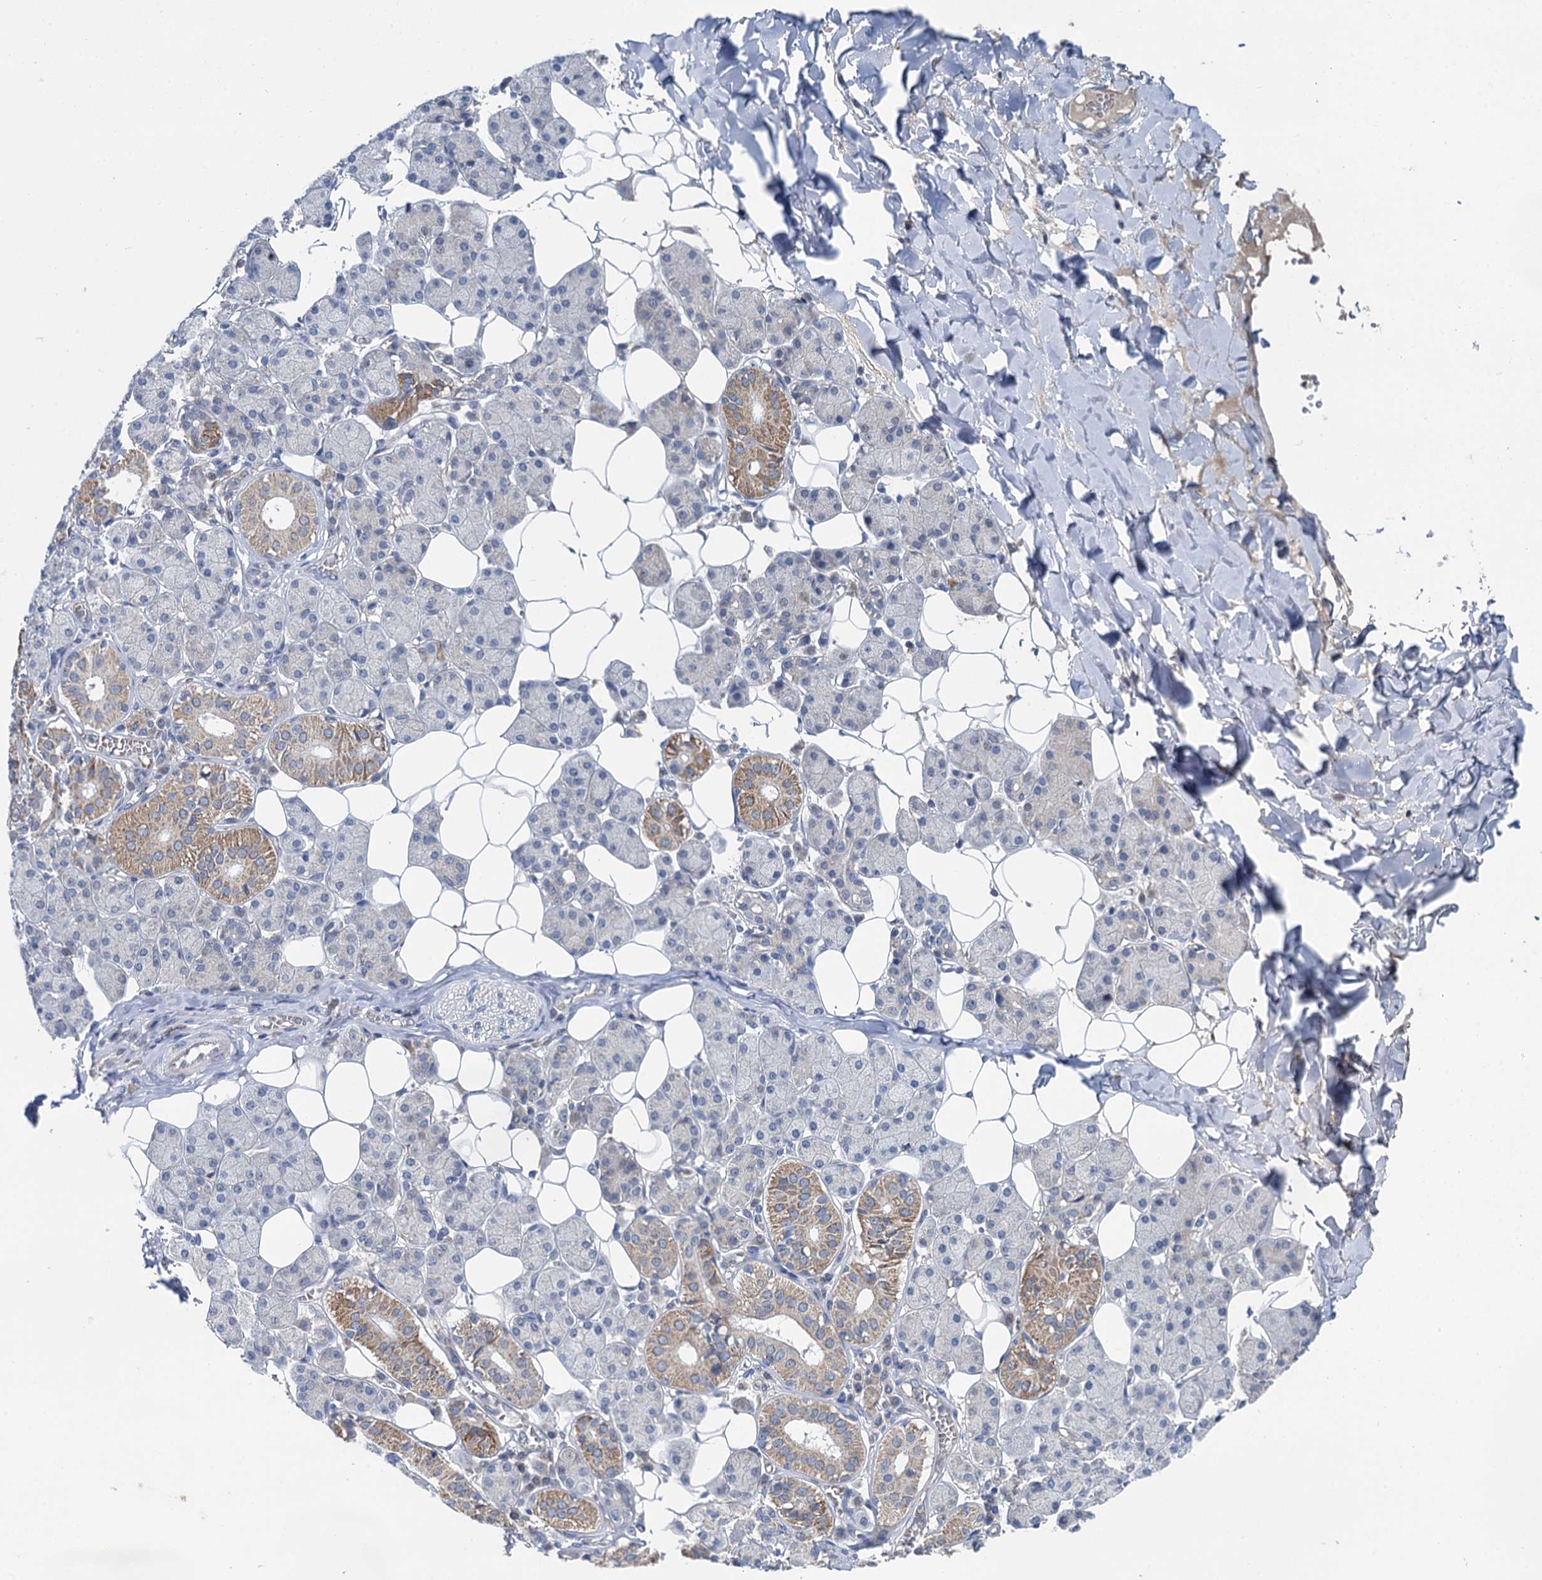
{"staining": {"intensity": "moderate", "quantity": "25%-75%", "location": "cytoplasmic/membranous"}, "tissue": "salivary gland", "cell_type": "Glandular cells", "image_type": "normal", "snomed": [{"axis": "morphology", "description": "Normal tissue, NOS"}, {"axis": "topography", "description": "Salivary gland"}], "caption": "This image exhibits immunohistochemistry (IHC) staining of normal human salivary gland, with medium moderate cytoplasmic/membranous positivity in approximately 25%-75% of glandular cells.", "gene": "METTL4", "patient": {"sex": "female", "age": 33}}